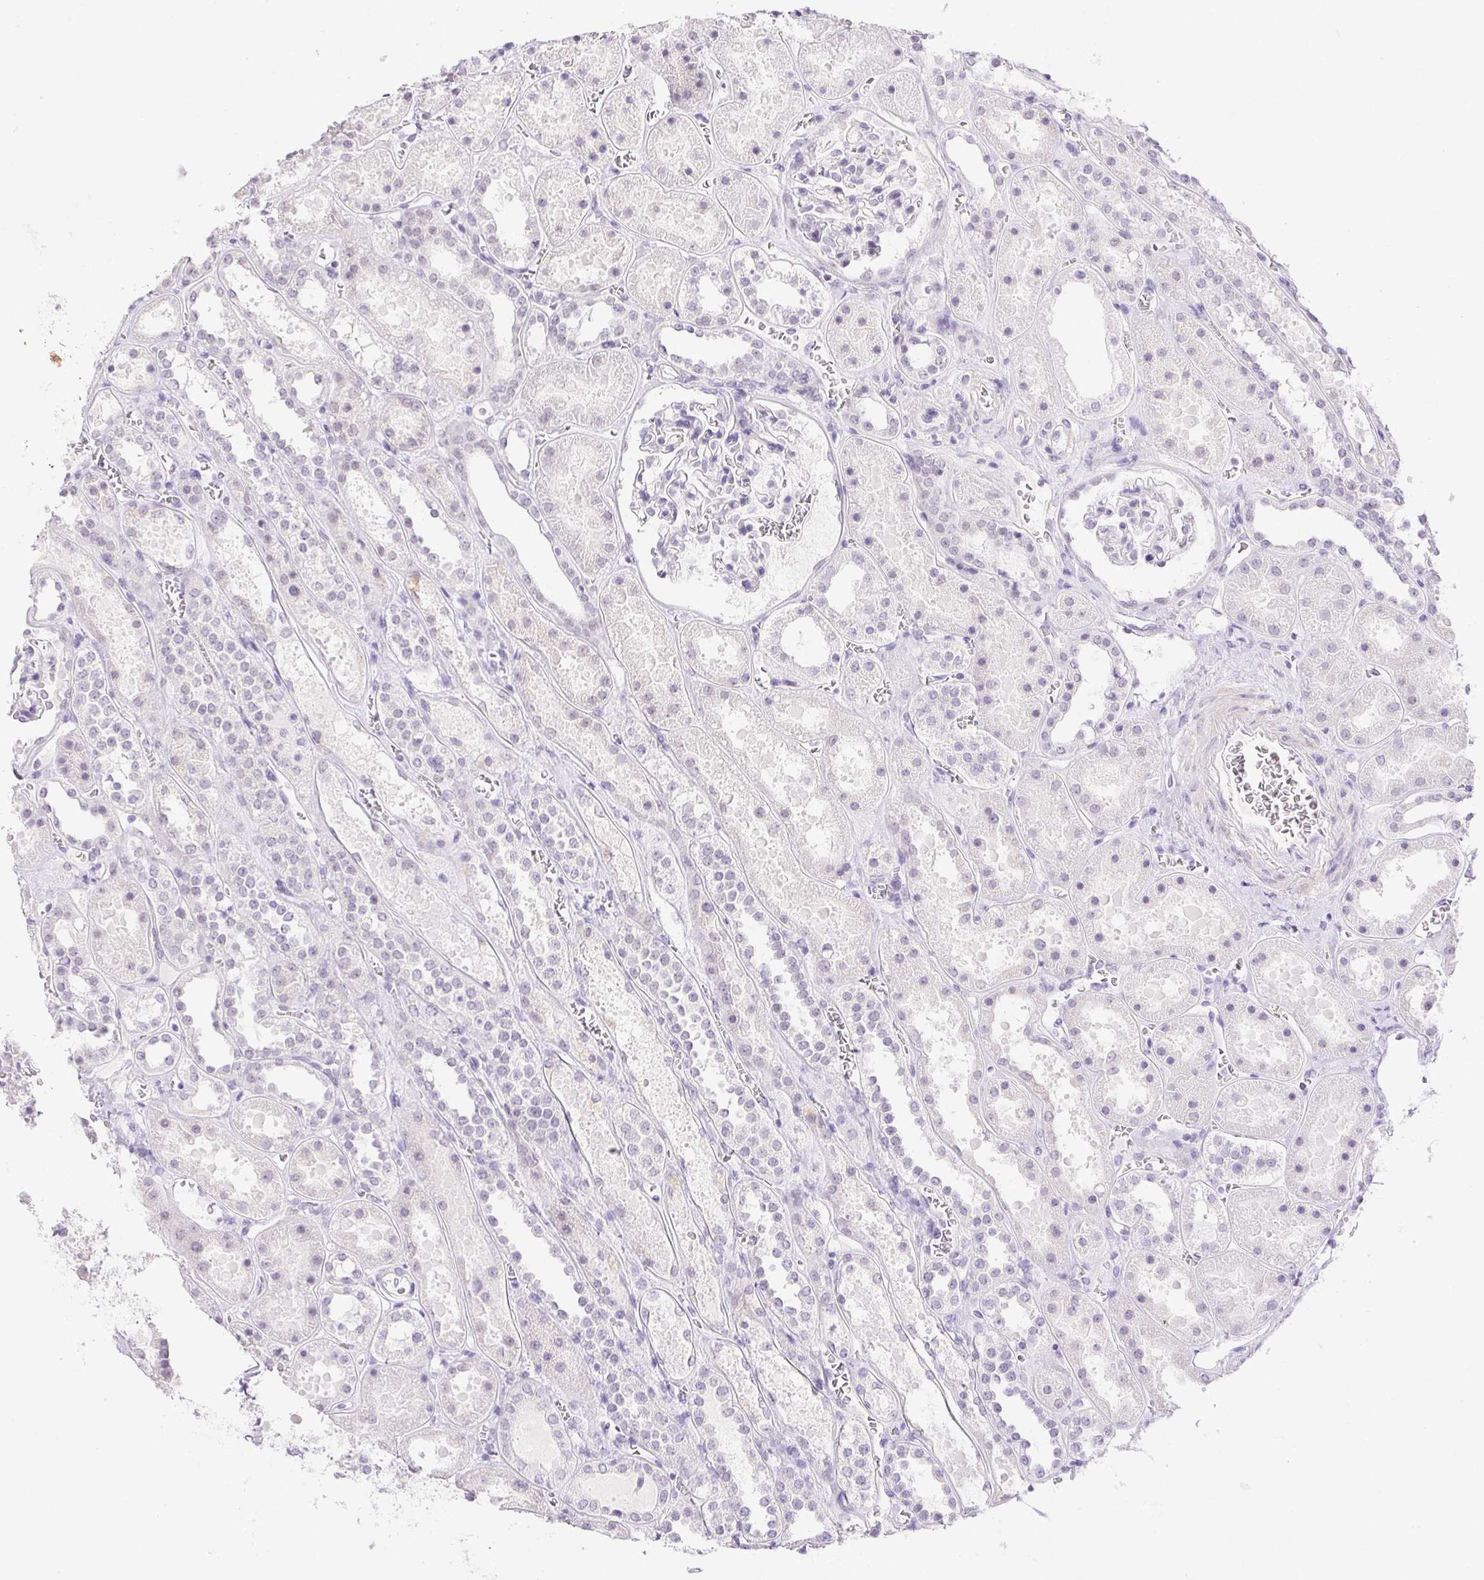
{"staining": {"intensity": "weak", "quantity": "<25%", "location": "nuclear"}, "tissue": "kidney", "cell_type": "Cells in glomeruli", "image_type": "normal", "snomed": [{"axis": "morphology", "description": "Normal tissue, NOS"}, {"axis": "topography", "description": "Kidney"}], "caption": "IHC photomicrograph of normal kidney: human kidney stained with DAB exhibits no significant protein positivity in cells in glomeruli.", "gene": "DDX17", "patient": {"sex": "female", "age": 41}}